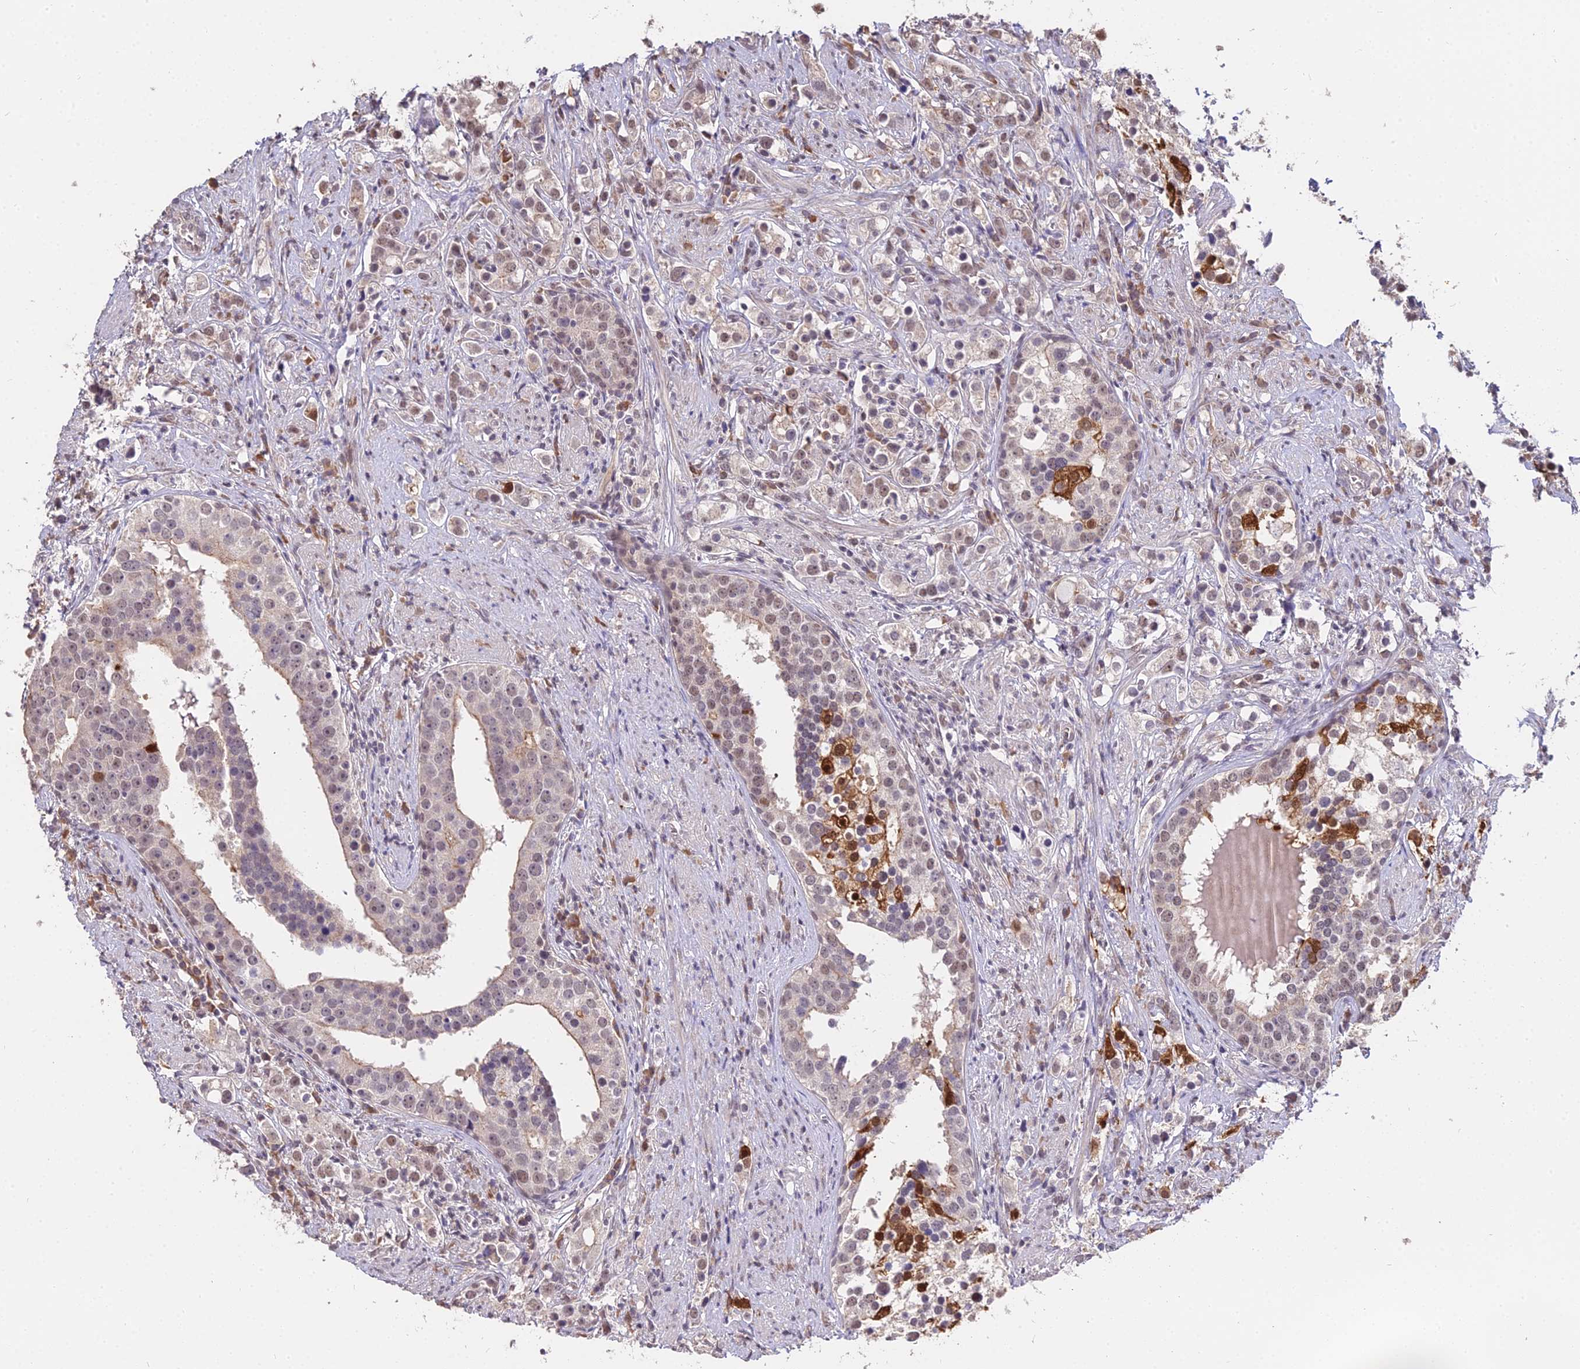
{"staining": {"intensity": "weak", "quantity": "25%-75%", "location": "nuclear"}, "tissue": "prostate cancer", "cell_type": "Tumor cells", "image_type": "cancer", "snomed": [{"axis": "morphology", "description": "Adenocarcinoma, High grade"}, {"axis": "topography", "description": "Prostate"}], "caption": "Protein staining of prostate high-grade adenocarcinoma tissue displays weak nuclear positivity in approximately 25%-75% of tumor cells.", "gene": "ZDBF2", "patient": {"sex": "male", "age": 71}}